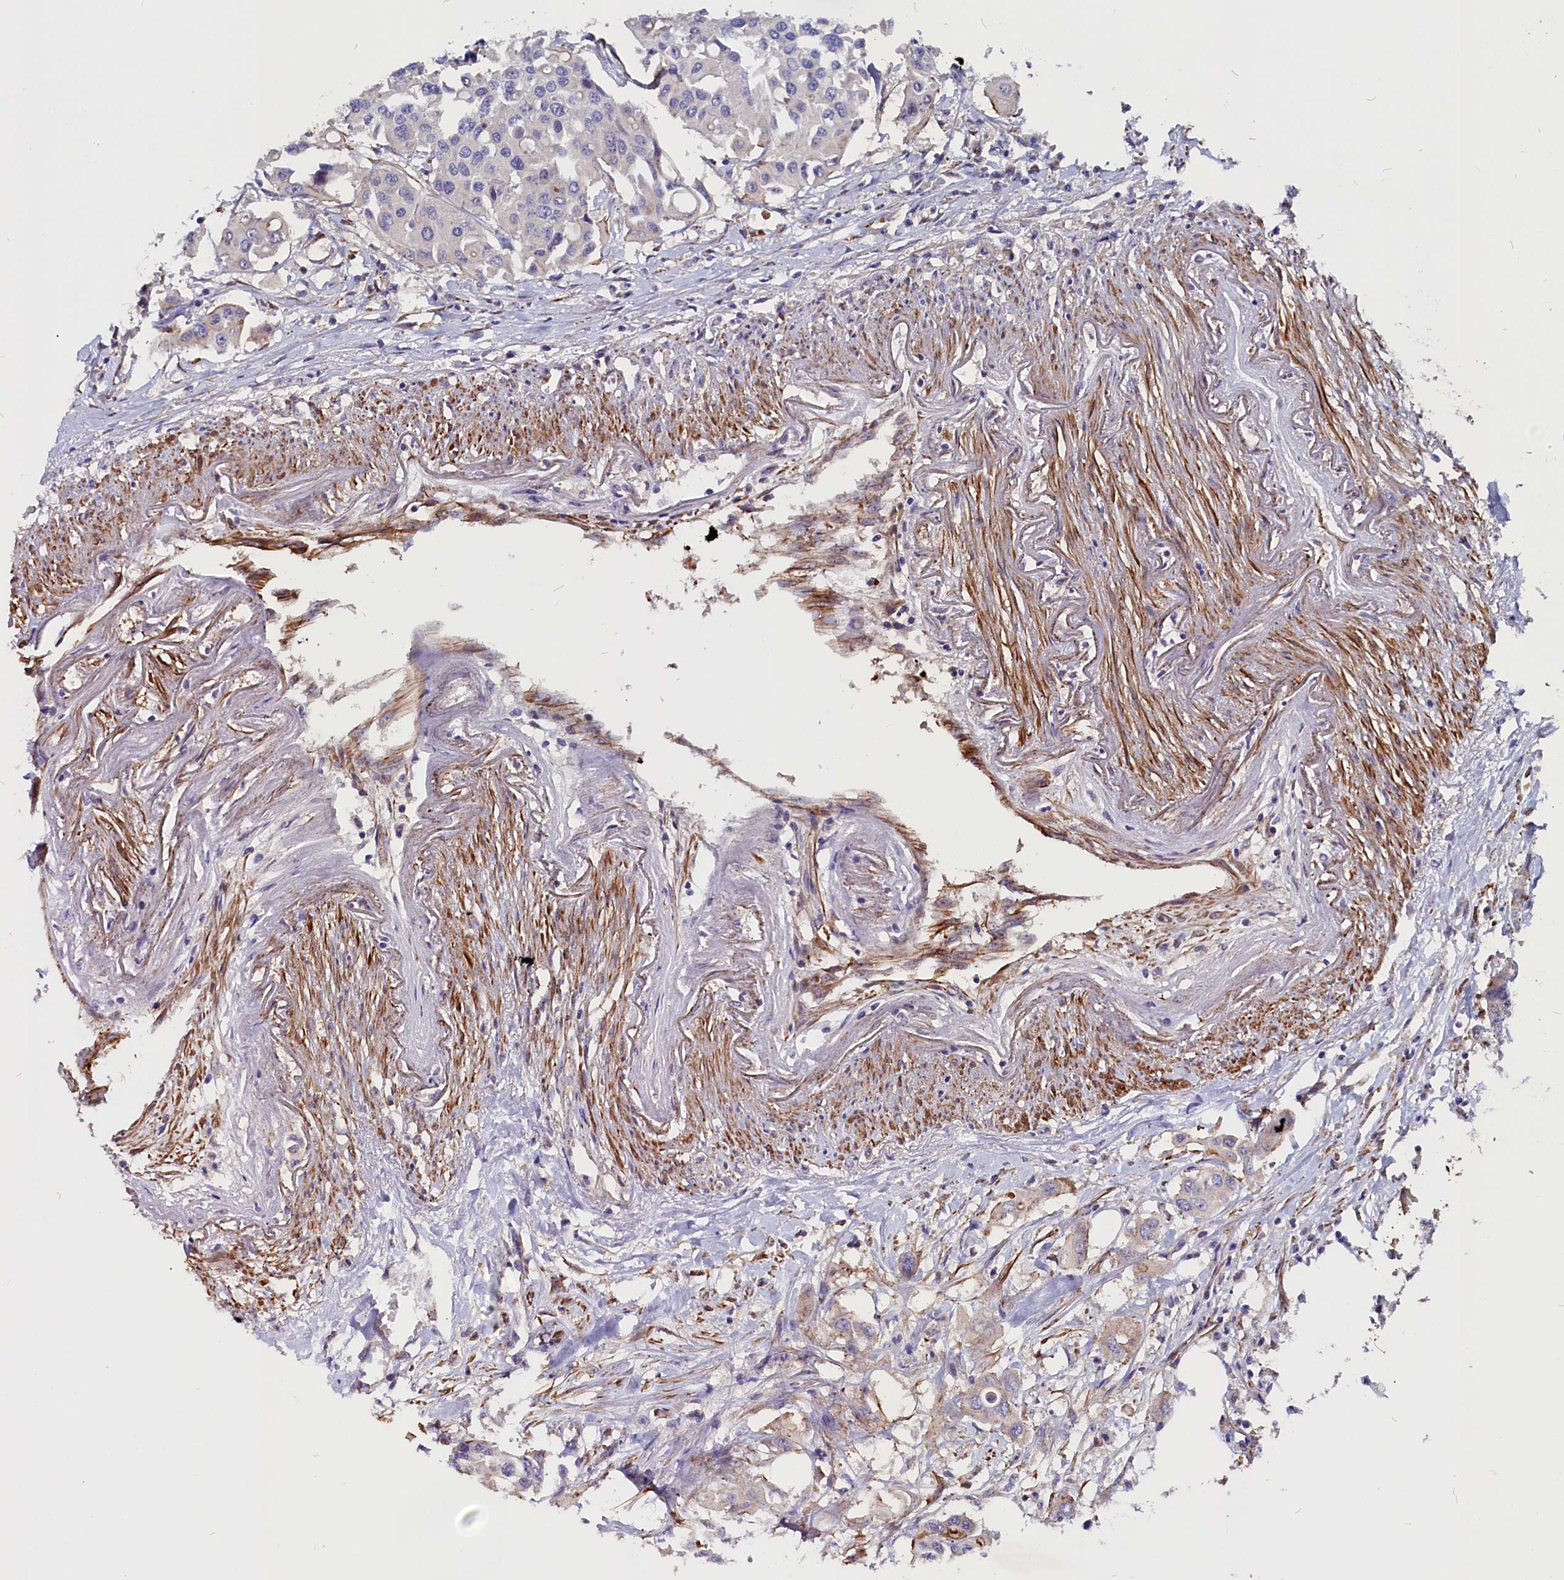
{"staining": {"intensity": "weak", "quantity": "<25%", "location": "cytoplasmic/membranous"}, "tissue": "colorectal cancer", "cell_type": "Tumor cells", "image_type": "cancer", "snomed": [{"axis": "morphology", "description": "Adenocarcinoma, NOS"}, {"axis": "topography", "description": "Colon"}], "caption": "This is a image of immunohistochemistry staining of colorectal cancer, which shows no staining in tumor cells.", "gene": "ZNF749", "patient": {"sex": "male", "age": 77}}